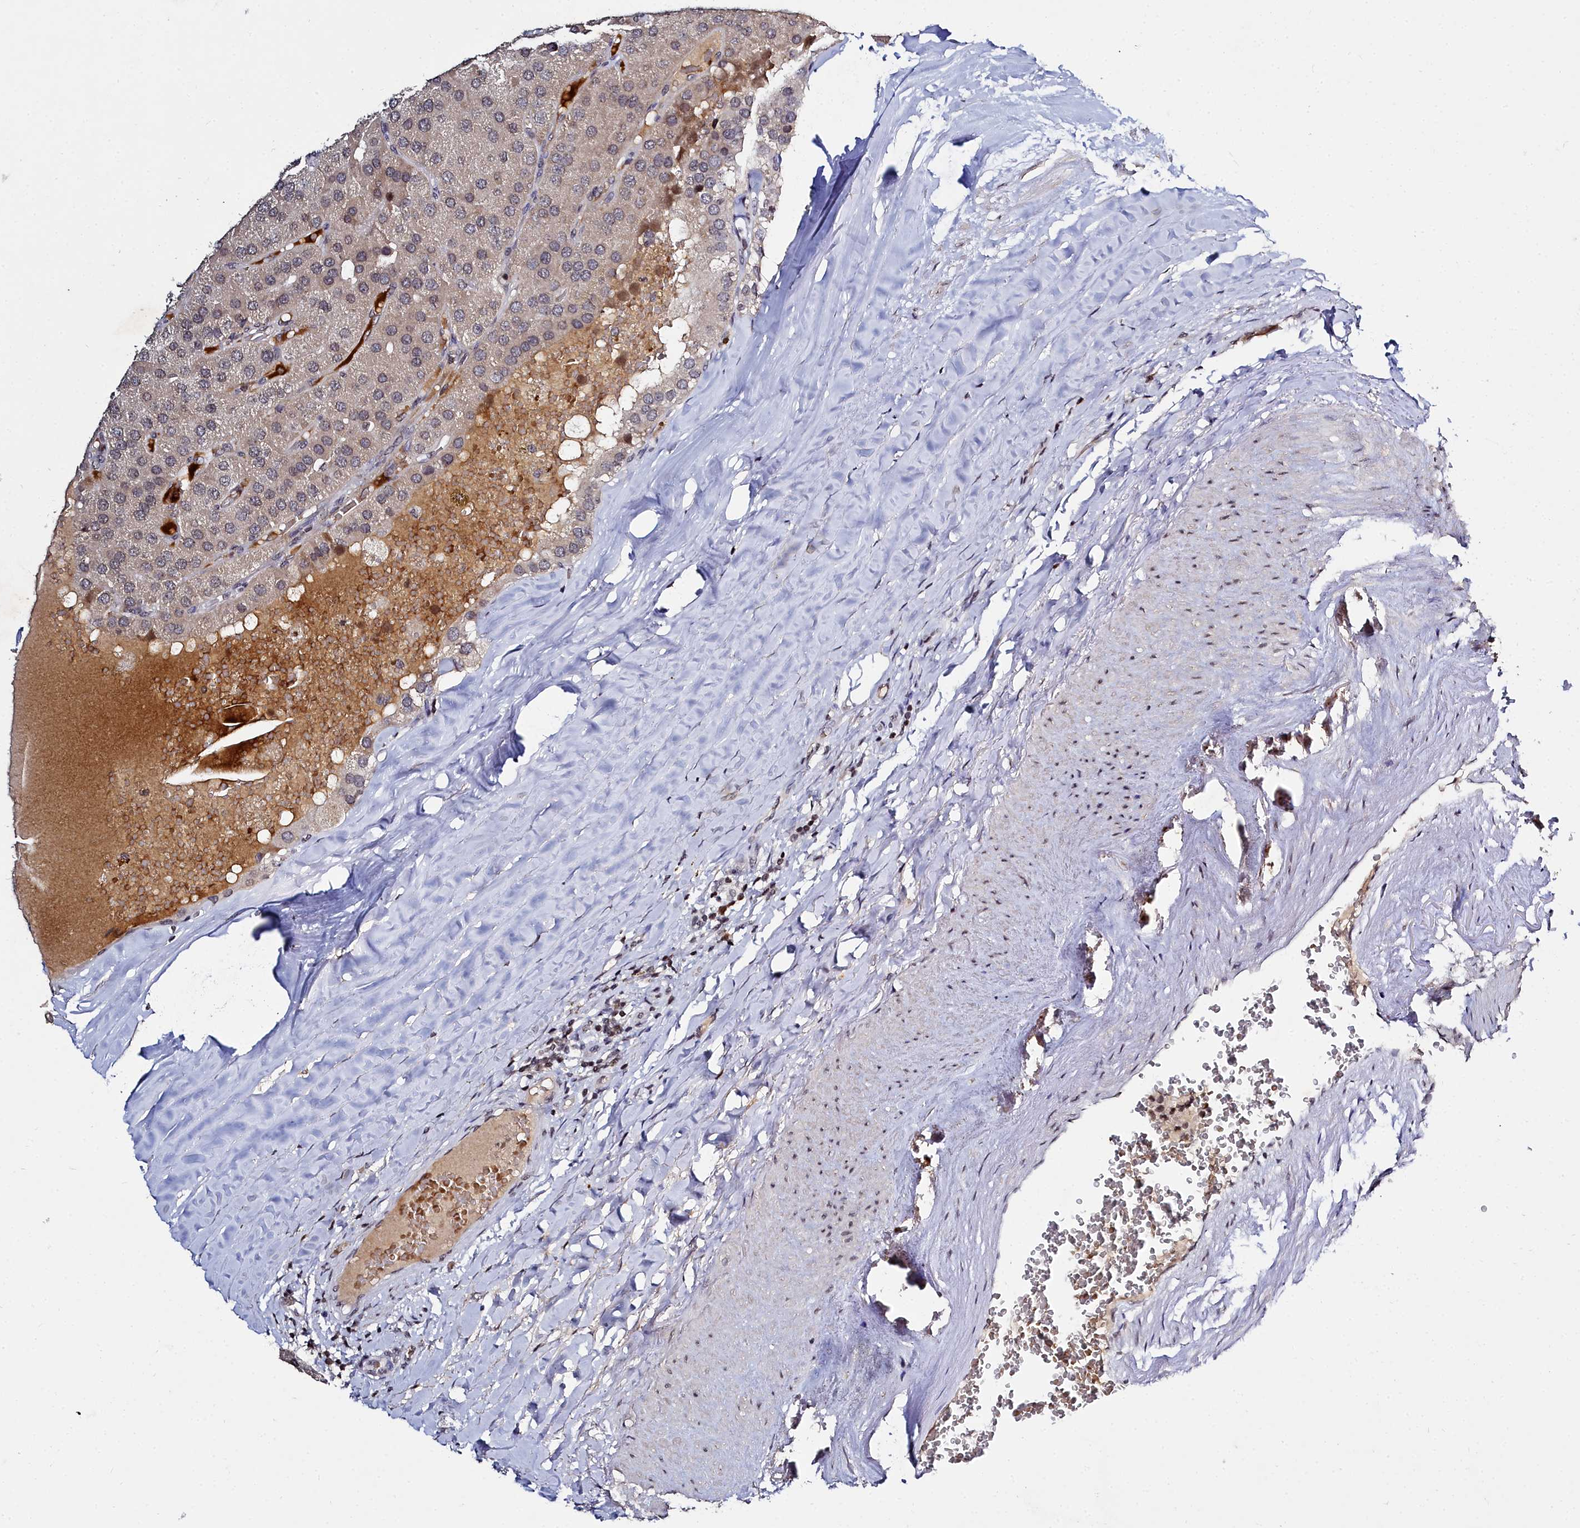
{"staining": {"intensity": "weak", "quantity": ">75%", "location": "cytoplasmic/membranous"}, "tissue": "parathyroid gland", "cell_type": "Glandular cells", "image_type": "normal", "snomed": [{"axis": "morphology", "description": "Normal tissue, NOS"}, {"axis": "morphology", "description": "Adenoma, NOS"}, {"axis": "topography", "description": "Parathyroid gland"}], "caption": "High-magnification brightfield microscopy of benign parathyroid gland stained with DAB (3,3'-diaminobenzidine) (brown) and counterstained with hematoxylin (blue). glandular cells exhibit weak cytoplasmic/membranous positivity is seen in about>75% of cells.", "gene": "FZD4", "patient": {"sex": "female", "age": 86}}